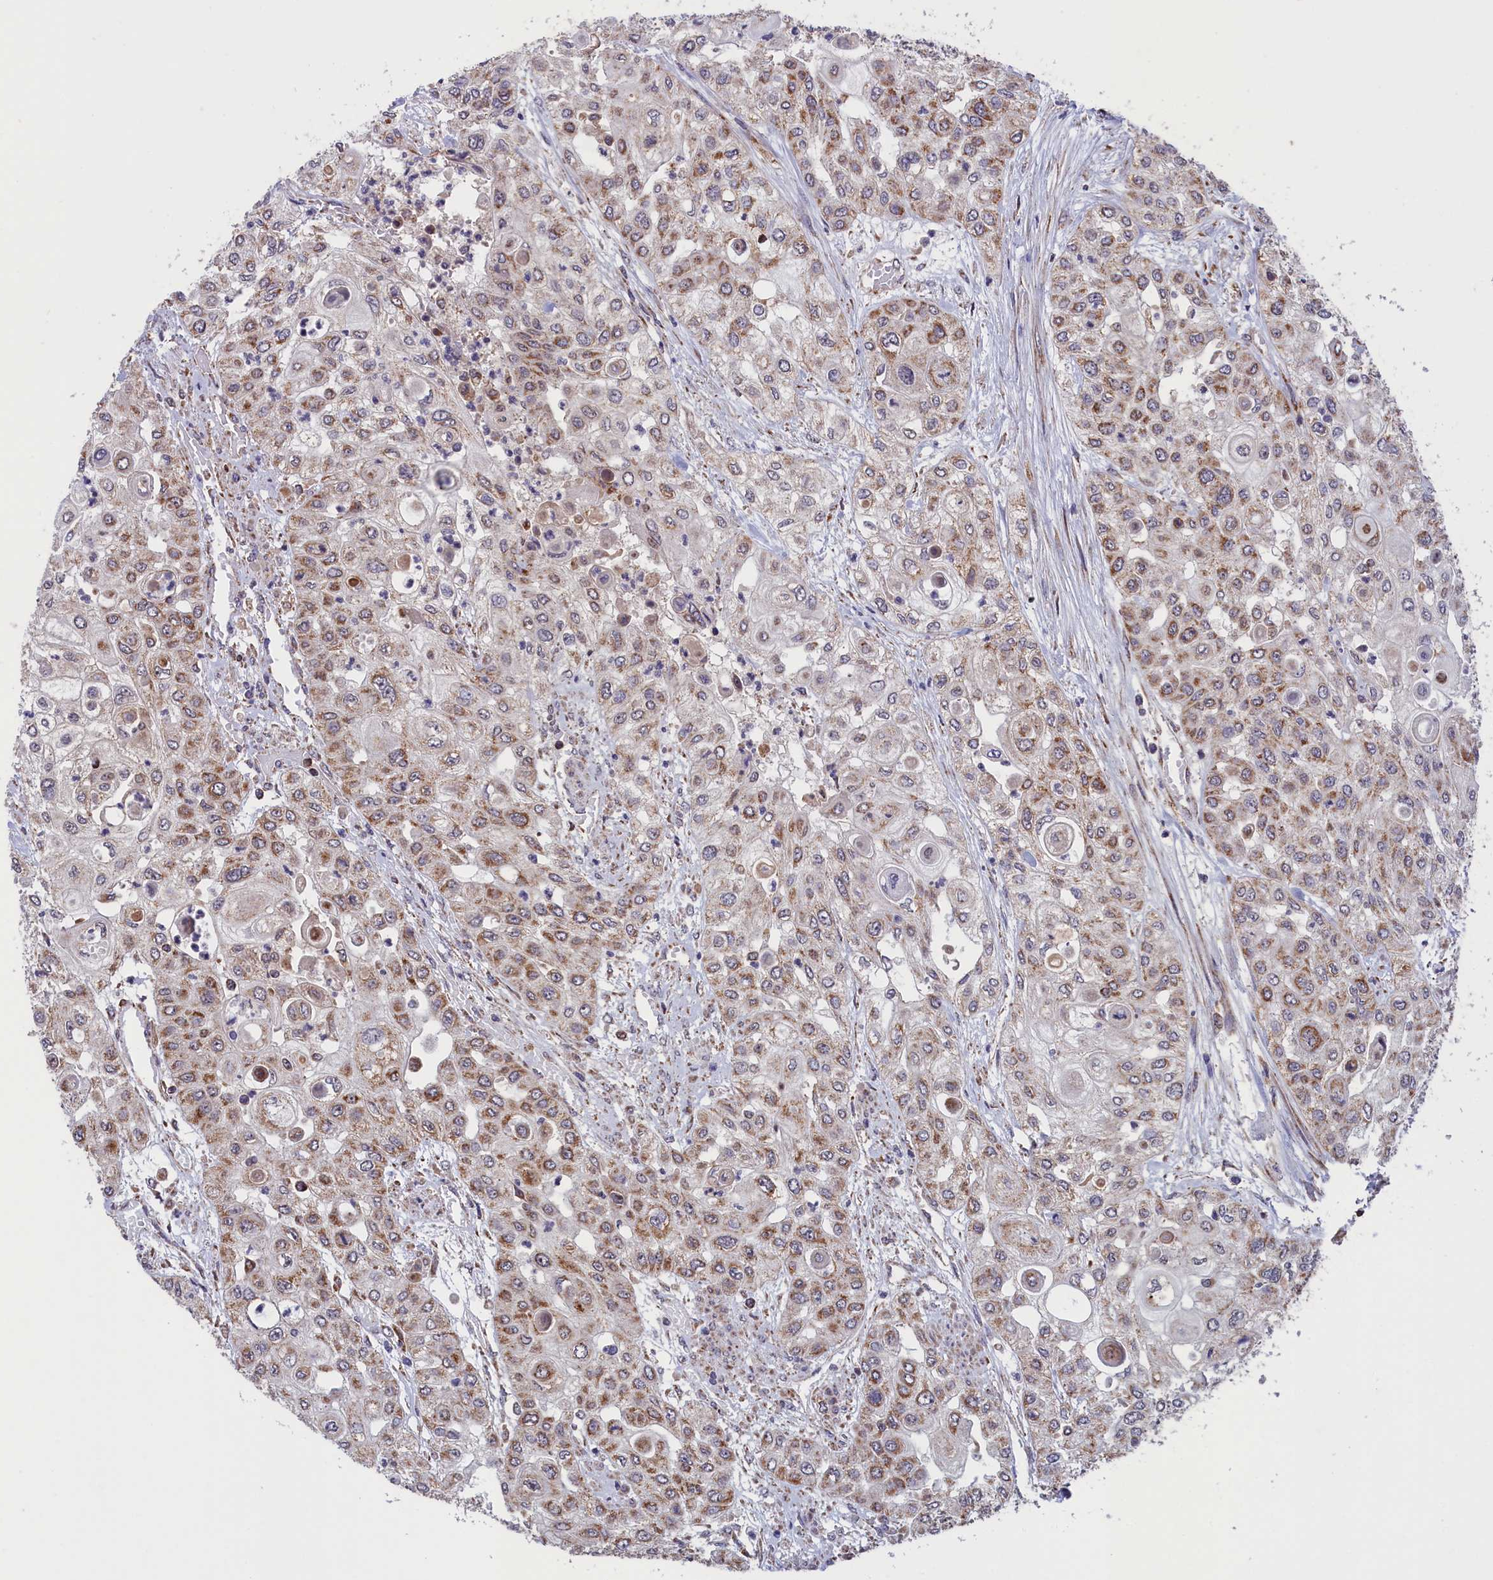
{"staining": {"intensity": "moderate", "quantity": "25%-75%", "location": "cytoplasmic/membranous"}, "tissue": "urothelial cancer", "cell_type": "Tumor cells", "image_type": "cancer", "snomed": [{"axis": "morphology", "description": "Urothelial carcinoma, High grade"}, {"axis": "topography", "description": "Urinary bladder"}], "caption": "Protein expression analysis of human high-grade urothelial carcinoma reveals moderate cytoplasmic/membranous staining in about 25%-75% of tumor cells.", "gene": "TIMM44", "patient": {"sex": "female", "age": 79}}